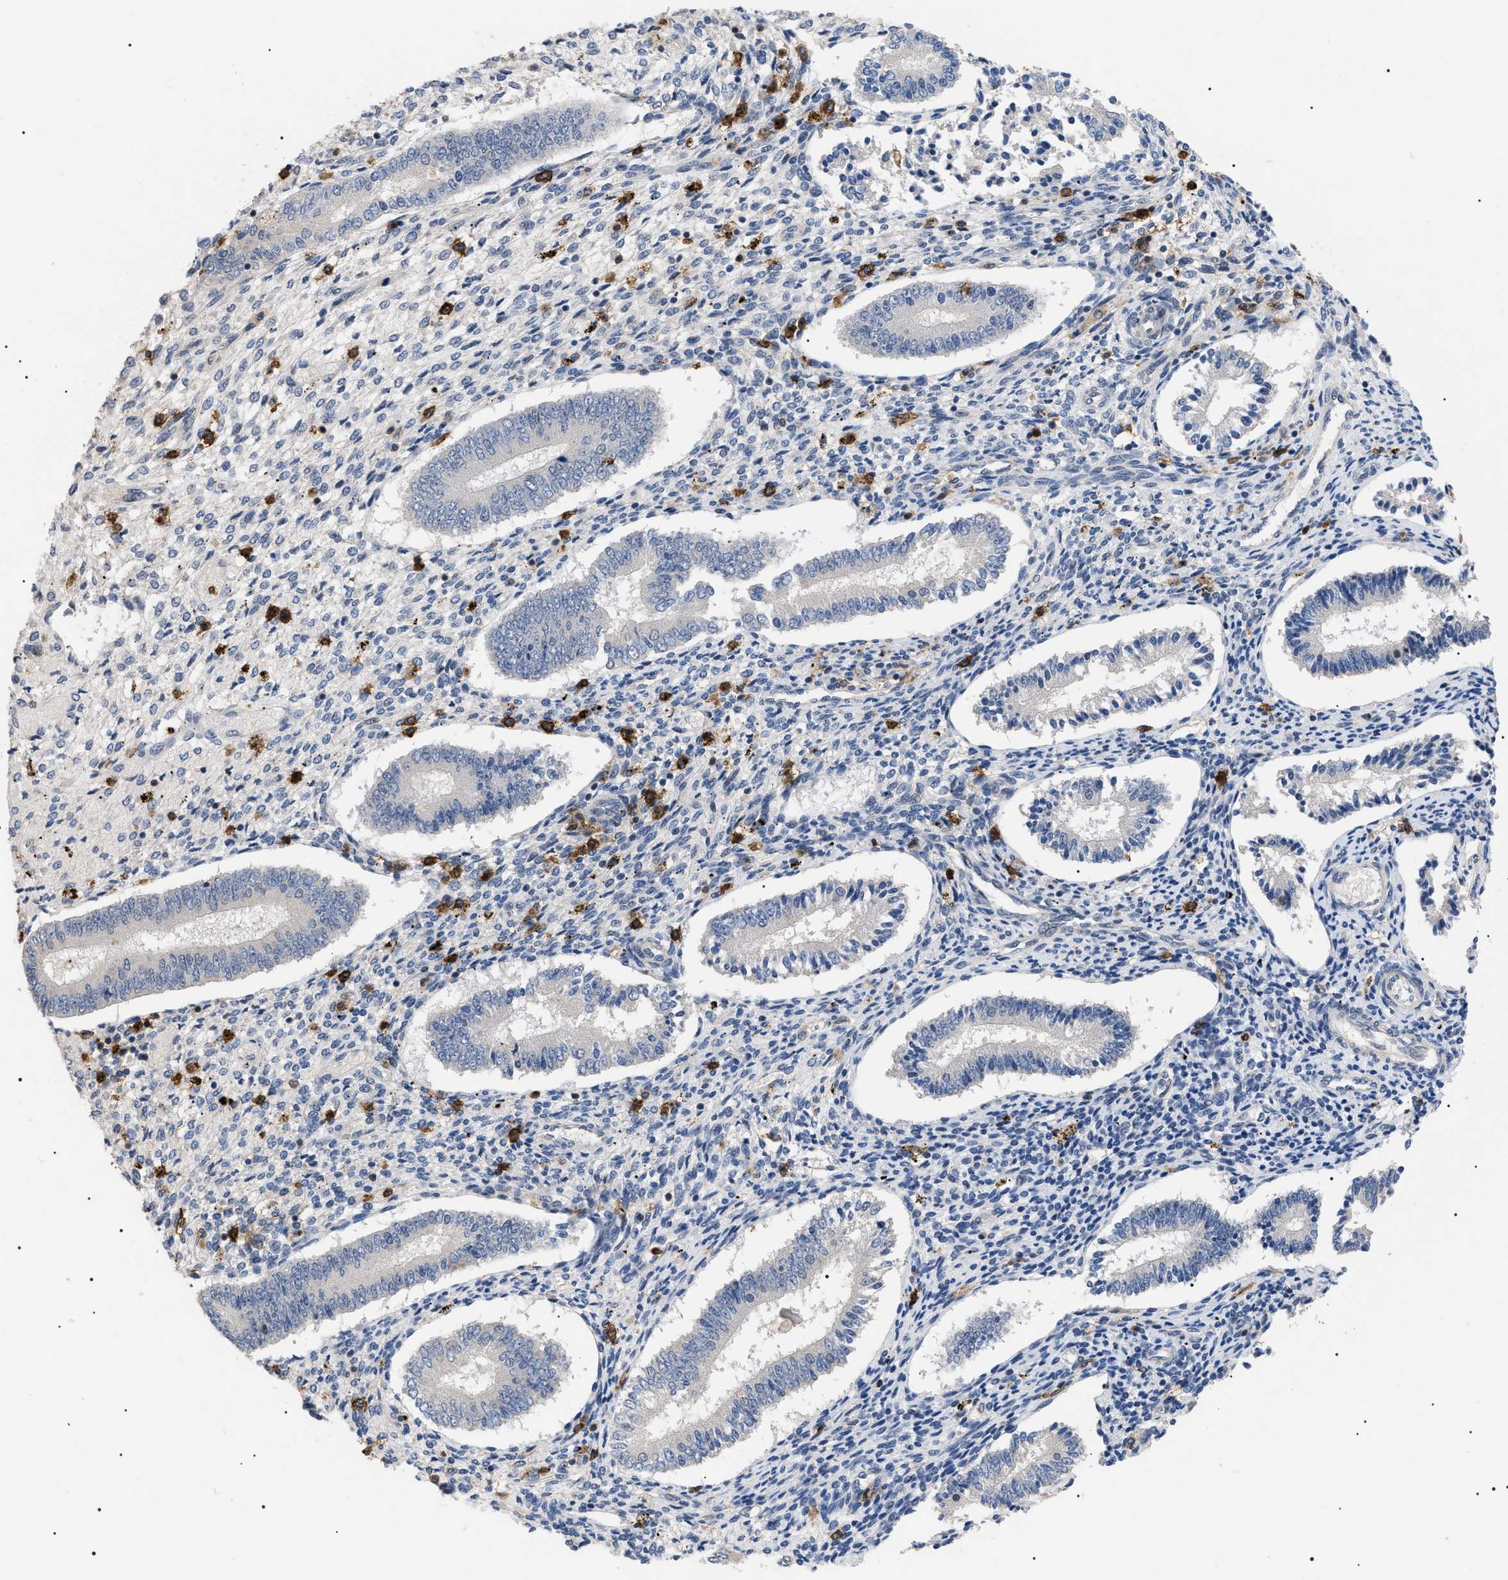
{"staining": {"intensity": "negative", "quantity": "none", "location": "none"}, "tissue": "endometrium", "cell_type": "Cells in endometrial stroma", "image_type": "normal", "snomed": [{"axis": "morphology", "description": "Normal tissue, NOS"}, {"axis": "topography", "description": "Endometrium"}], "caption": "The photomicrograph reveals no significant staining in cells in endometrial stroma of endometrium. (DAB (3,3'-diaminobenzidine) immunohistochemistry with hematoxylin counter stain).", "gene": "CD300A", "patient": {"sex": "female", "age": 42}}